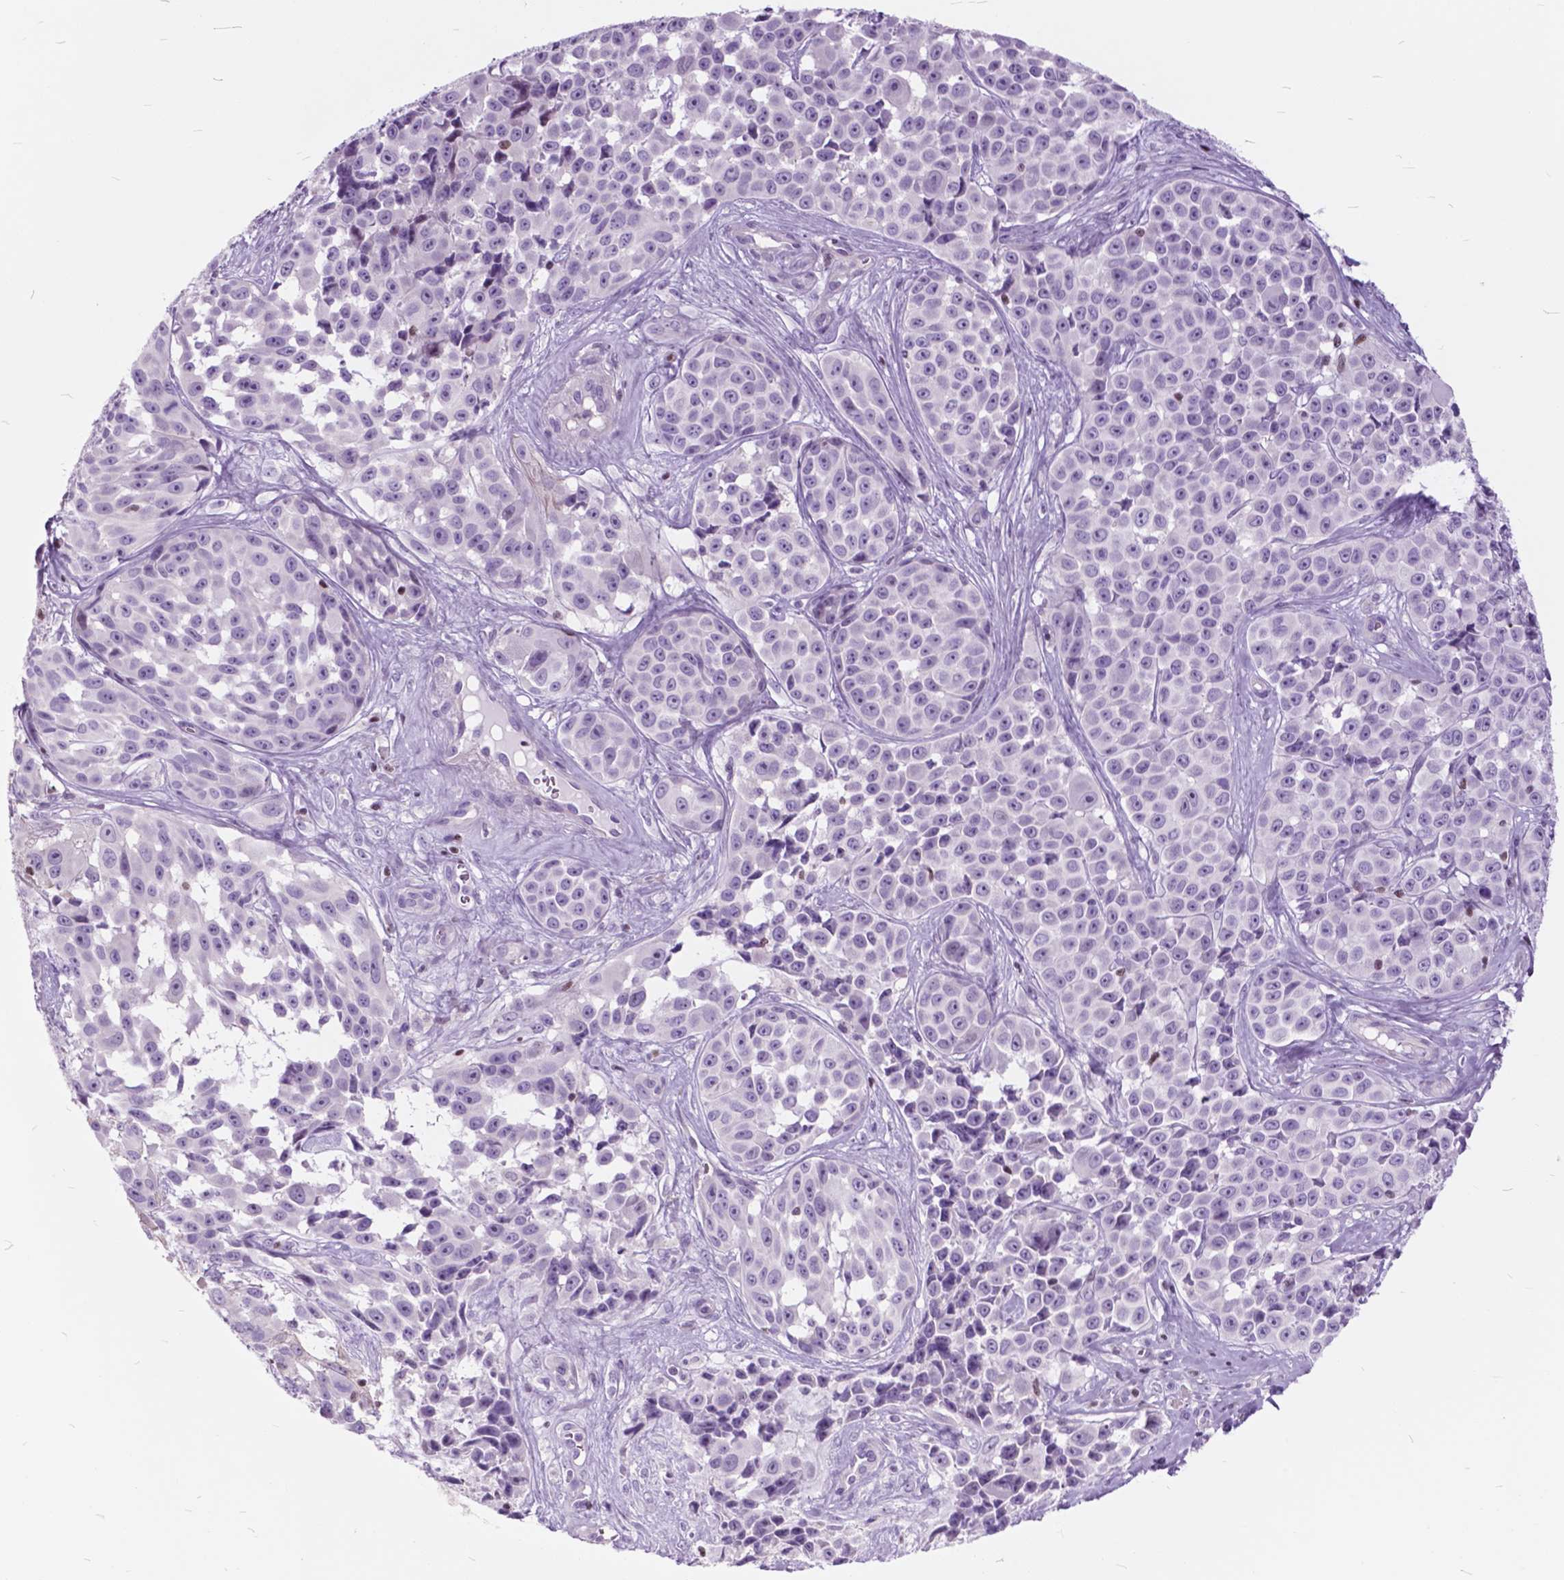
{"staining": {"intensity": "negative", "quantity": "none", "location": "none"}, "tissue": "melanoma", "cell_type": "Tumor cells", "image_type": "cancer", "snomed": [{"axis": "morphology", "description": "Malignant melanoma, NOS"}, {"axis": "topography", "description": "Skin"}], "caption": "Immunohistochemistry (IHC) photomicrograph of malignant melanoma stained for a protein (brown), which displays no expression in tumor cells.", "gene": "SP140", "patient": {"sex": "female", "age": 88}}